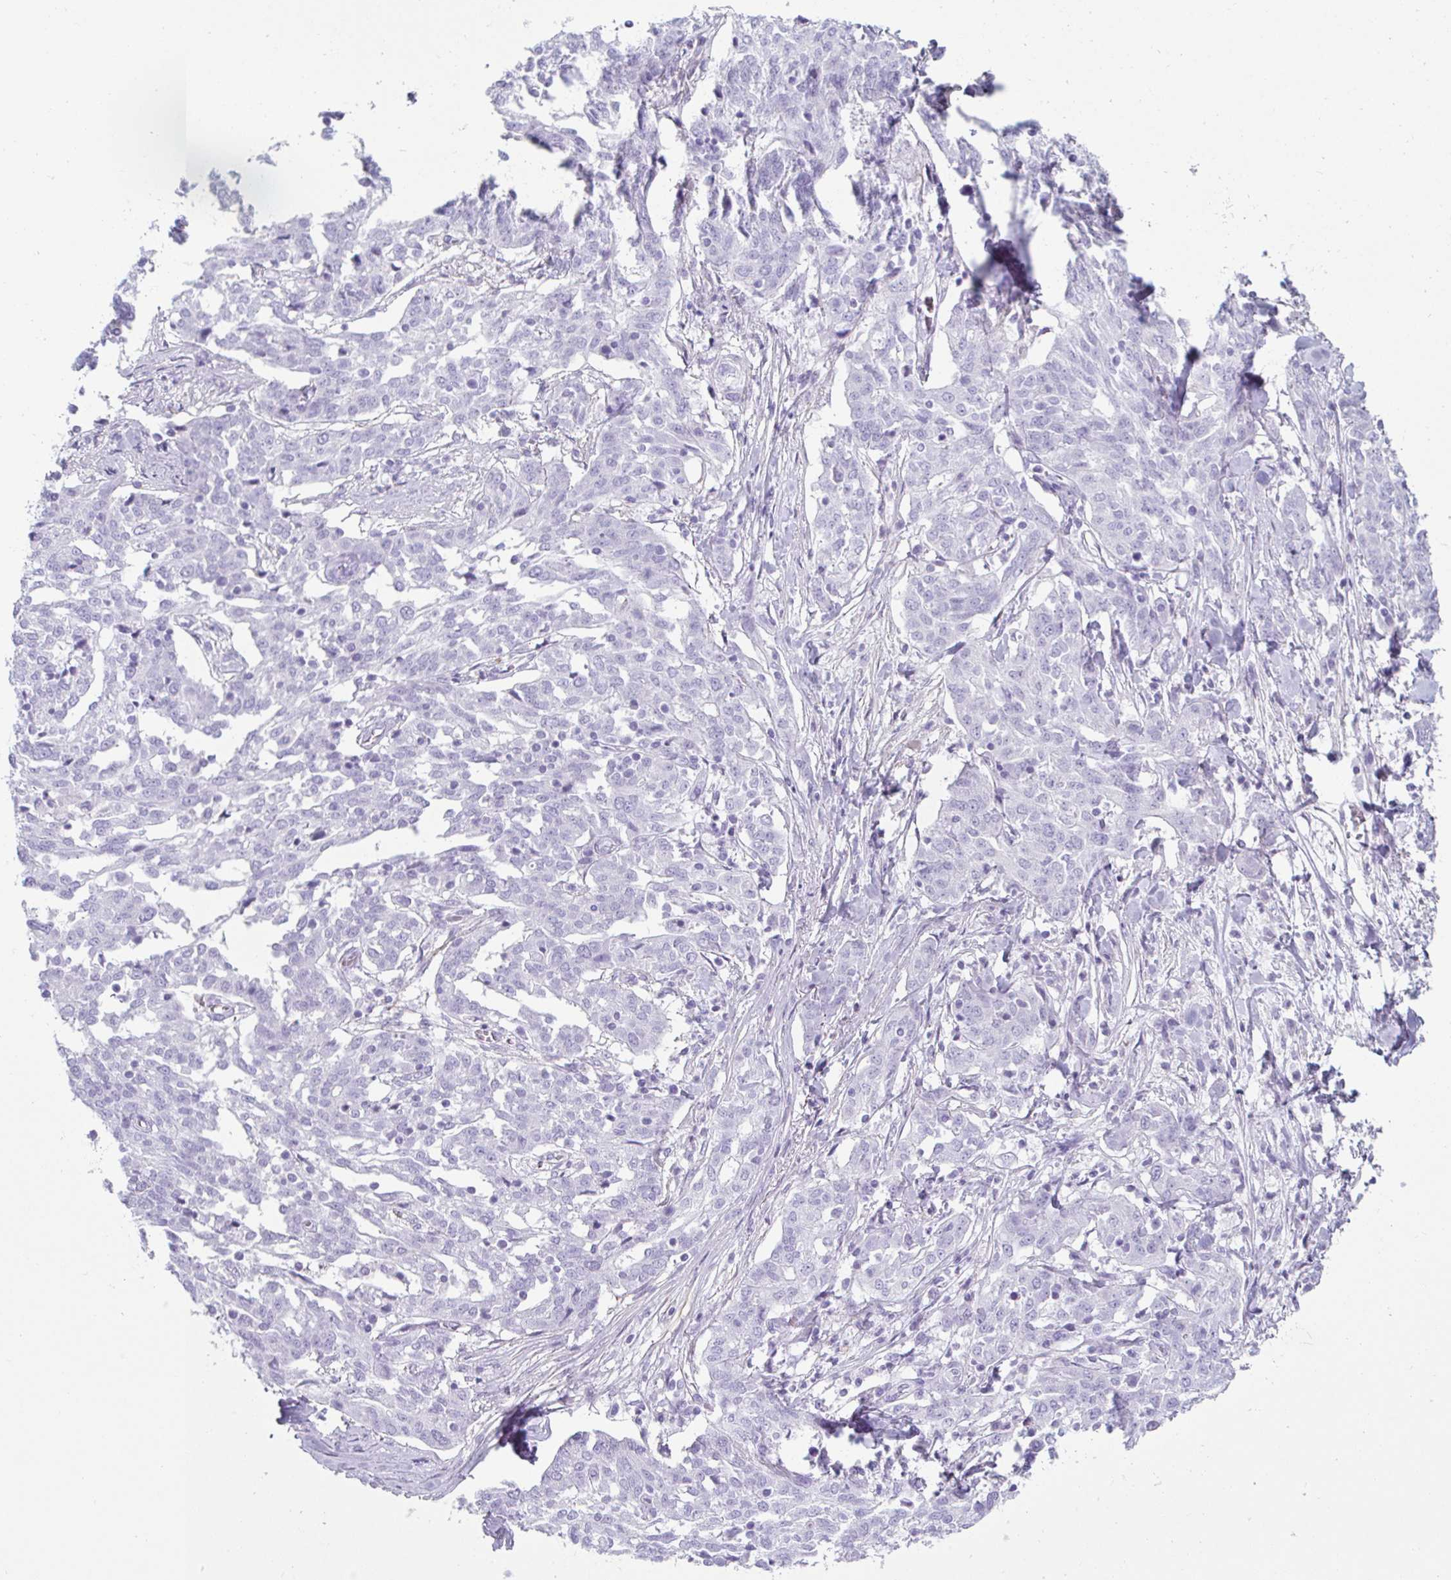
{"staining": {"intensity": "negative", "quantity": "none", "location": "none"}, "tissue": "ovarian cancer", "cell_type": "Tumor cells", "image_type": "cancer", "snomed": [{"axis": "morphology", "description": "Cystadenocarcinoma, serous, NOS"}, {"axis": "topography", "description": "Ovary"}], "caption": "An immunohistochemistry histopathology image of ovarian cancer (serous cystadenocarcinoma) is shown. There is no staining in tumor cells of ovarian cancer (serous cystadenocarcinoma).", "gene": "CREG2", "patient": {"sex": "female", "age": 67}}